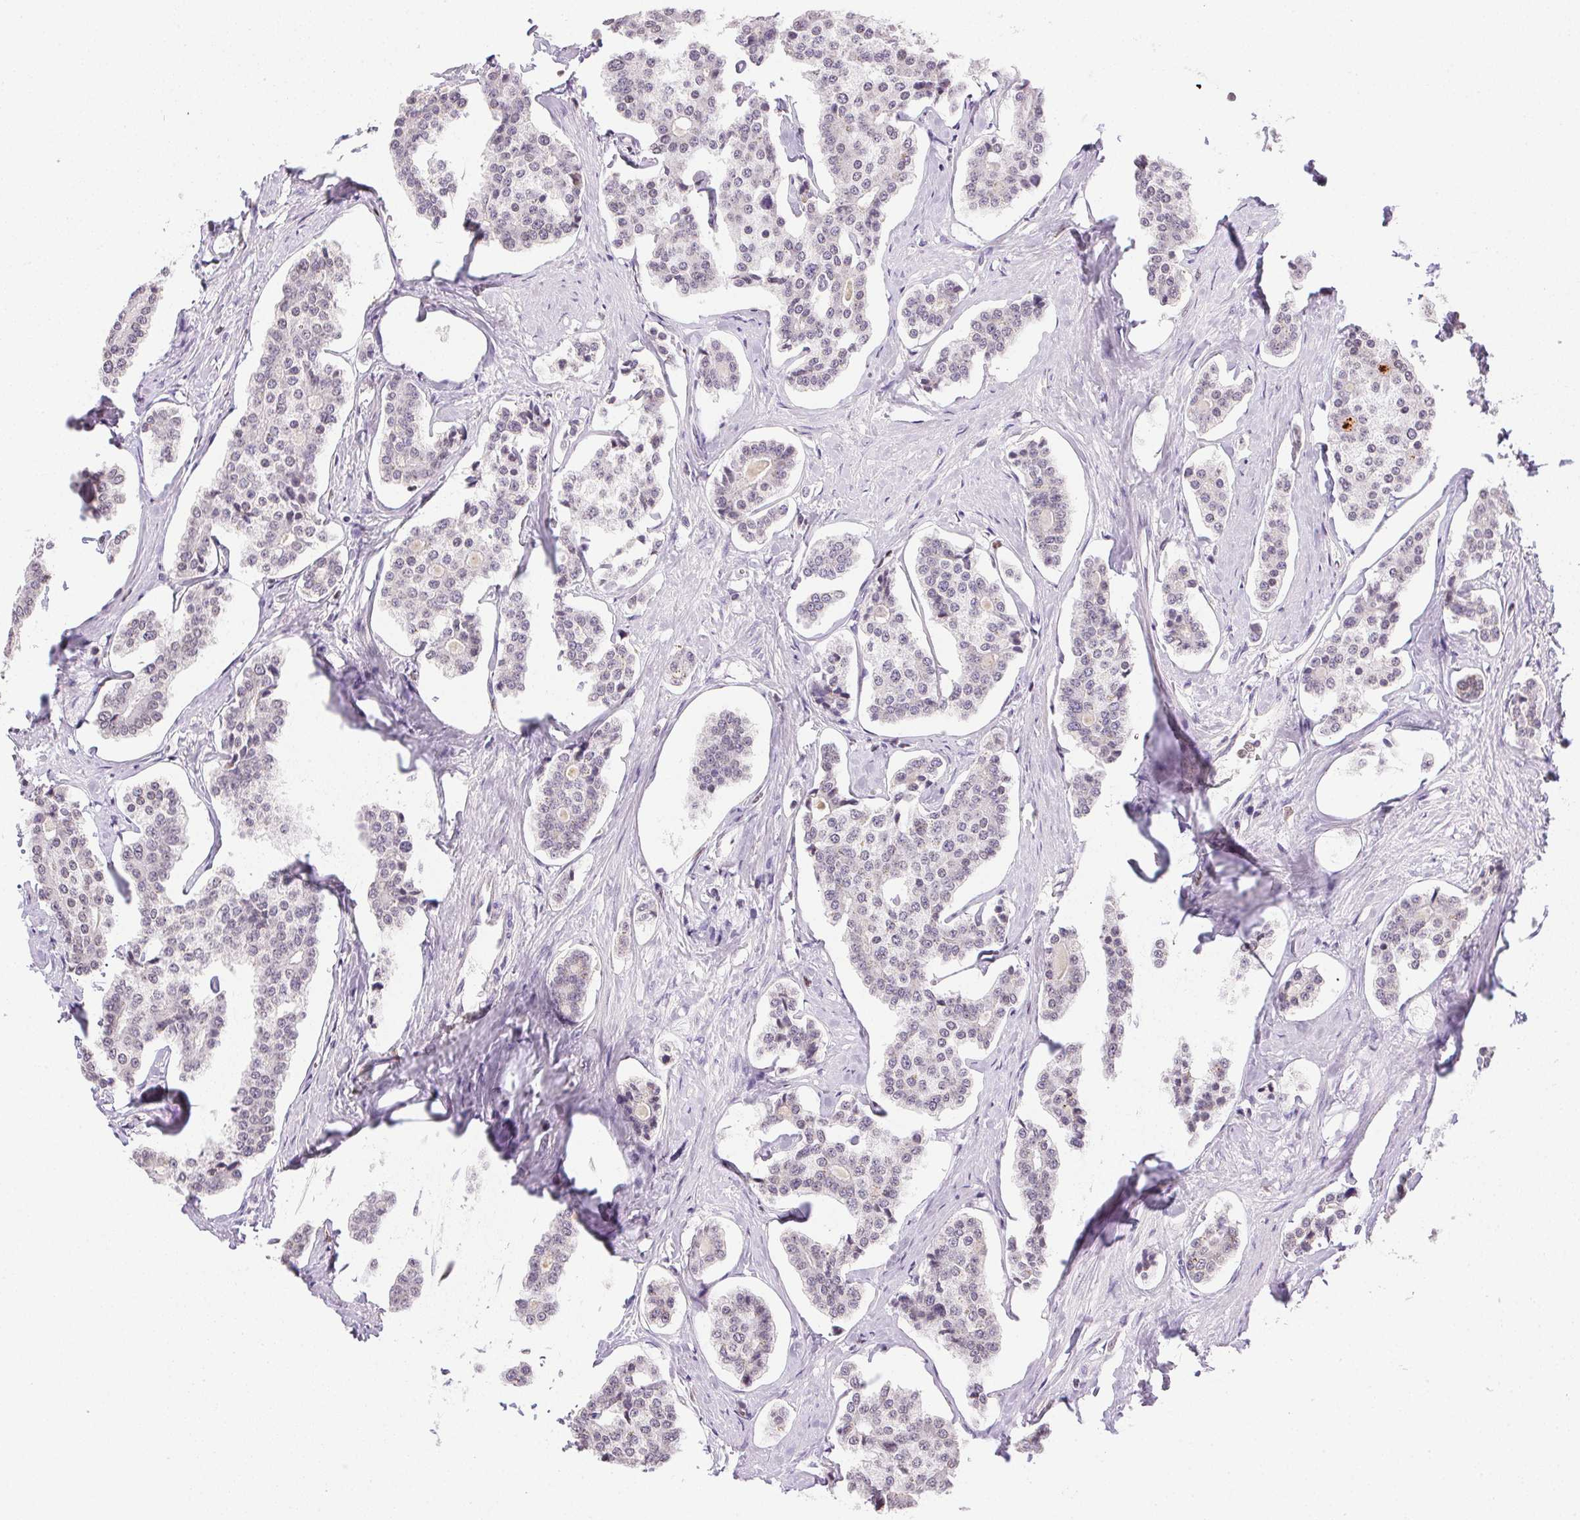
{"staining": {"intensity": "negative", "quantity": "none", "location": "none"}, "tissue": "carcinoid", "cell_type": "Tumor cells", "image_type": "cancer", "snomed": [{"axis": "morphology", "description": "Carcinoid, malignant, NOS"}, {"axis": "topography", "description": "Small intestine"}], "caption": "Tumor cells show no significant protein positivity in carcinoid. Brightfield microscopy of IHC stained with DAB (brown) and hematoxylin (blue), captured at high magnification.", "gene": "PRL", "patient": {"sex": "female", "age": 65}}